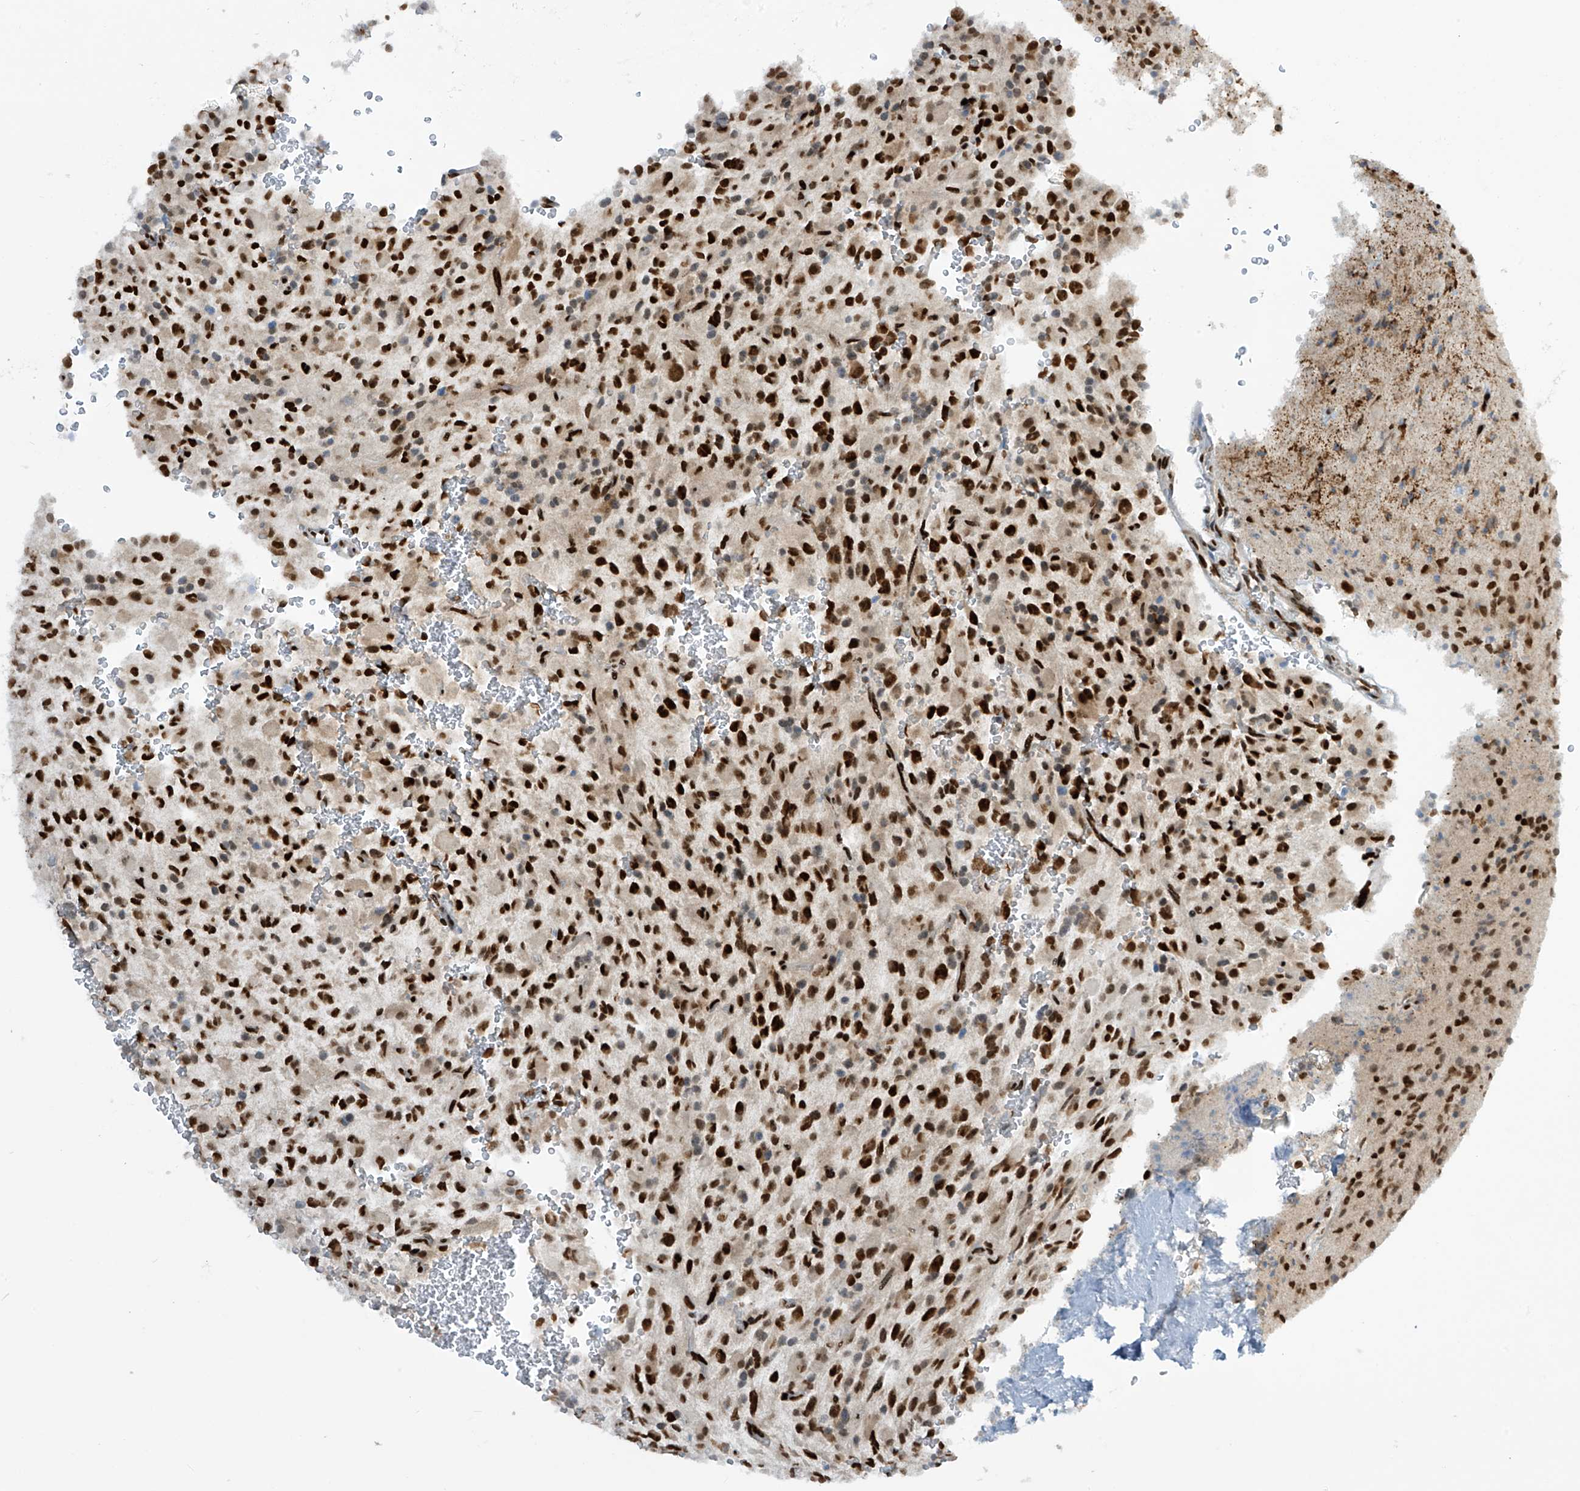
{"staining": {"intensity": "strong", "quantity": ">75%", "location": "nuclear"}, "tissue": "glioma", "cell_type": "Tumor cells", "image_type": "cancer", "snomed": [{"axis": "morphology", "description": "Glioma, malignant, High grade"}, {"axis": "topography", "description": "Brain"}], "caption": "DAB immunohistochemical staining of human glioma demonstrates strong nuclear protein positivity in approximately >75% of tumor cells. Nuclei are stained in blue.", "gene": "PM20D2", "patient": {"sex": "male", "age": 34}}